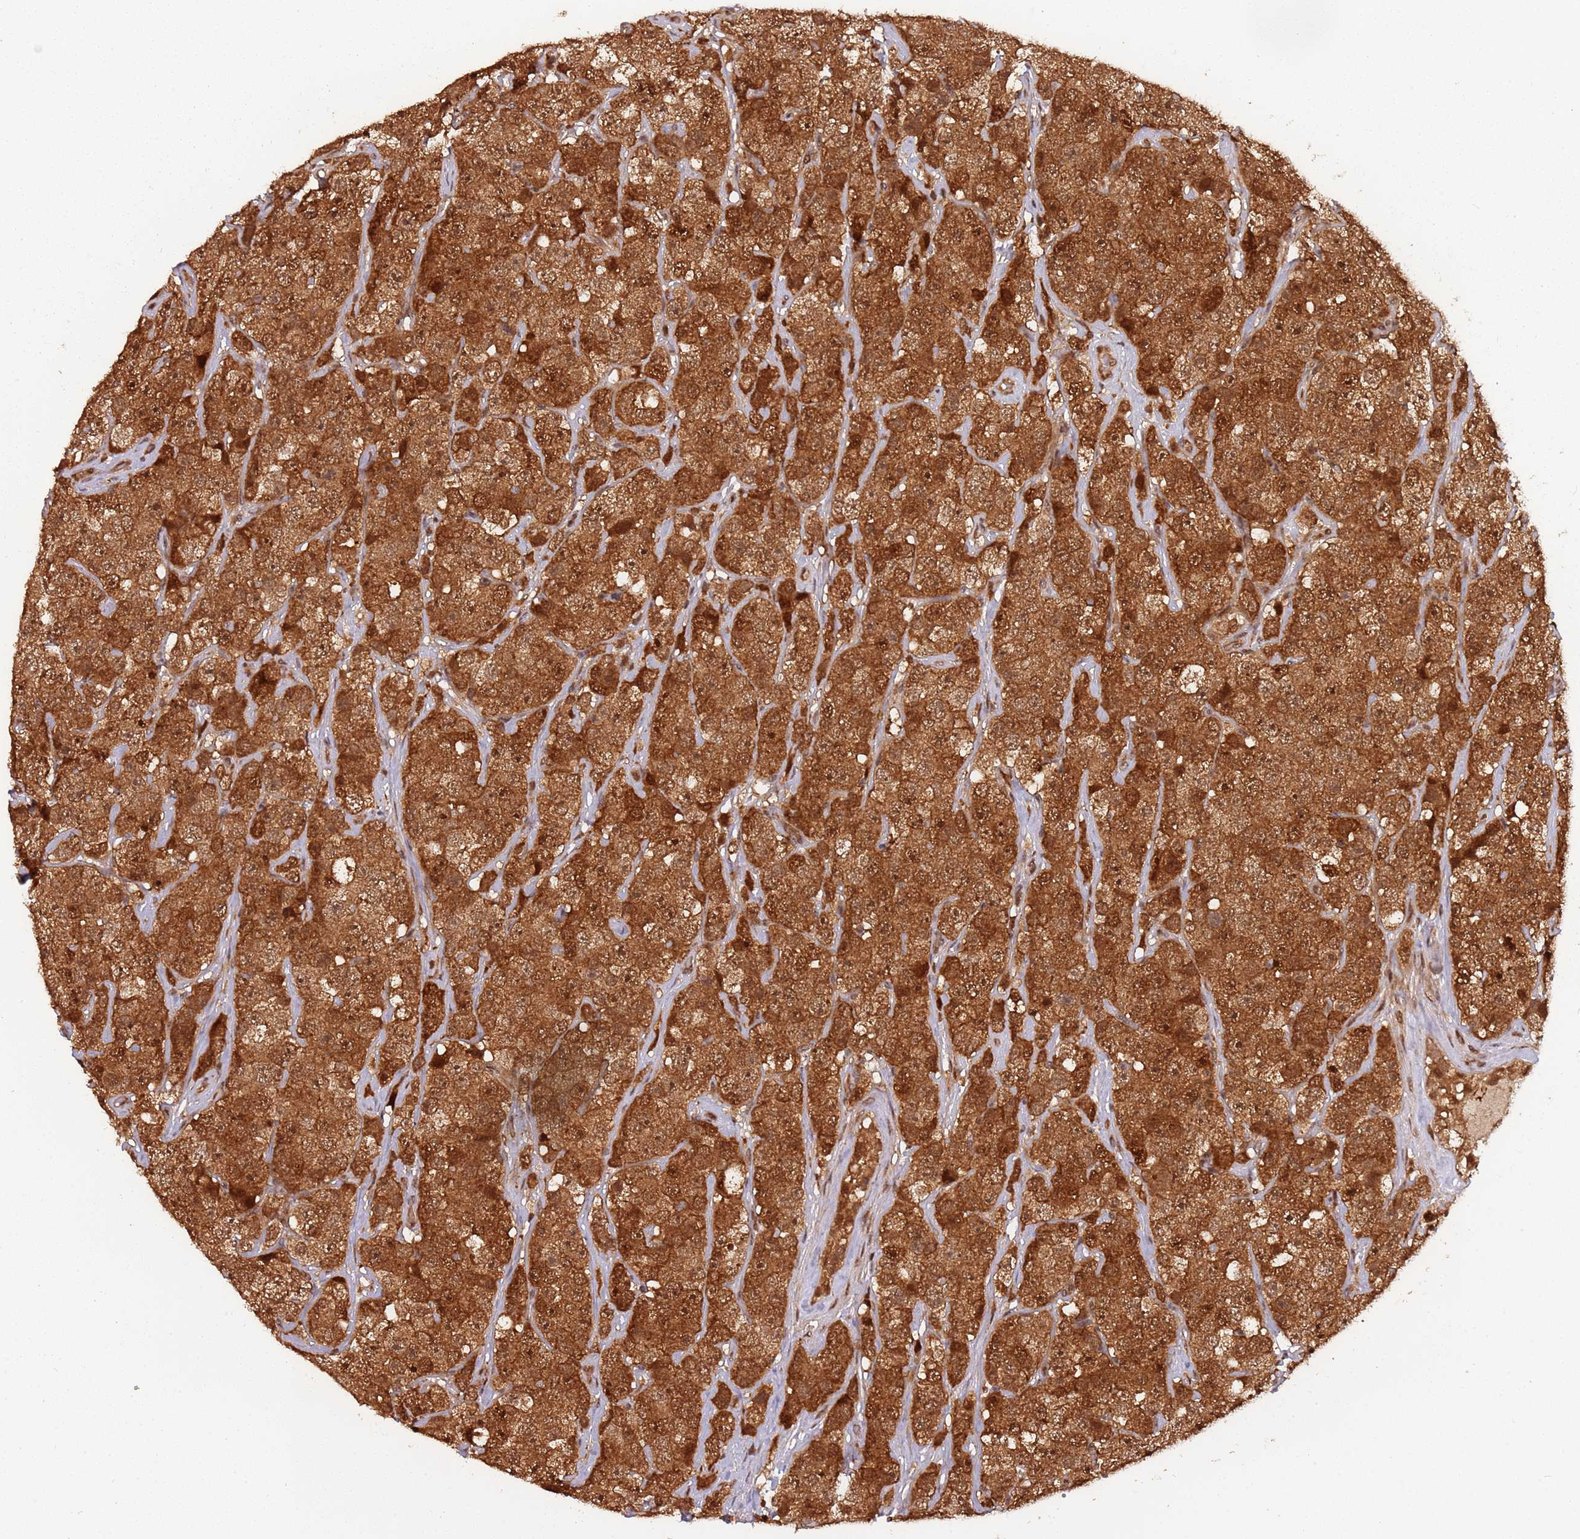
{"staining": {"intensity": "strong", "quantity": ">75%", "location": "cytoplasmic/membranous,nuclear"}, "tissue": "testis cancer", "cell_type": "Tumor cells", "image_type": "cancer", "snomed": [{"axis": "morphology", "description": "Seminoma, NOS"}, {"axis": "topography", "description": "Testis"}], "caption": "A brown stain highlights strong cytoplasmic/membranous and nuclear expression of a protein in testis seminoma tumor cells. Nuclei are stained in blue.", "gene": "PGLS", "patient": {"sex": "male", "age": 28}}